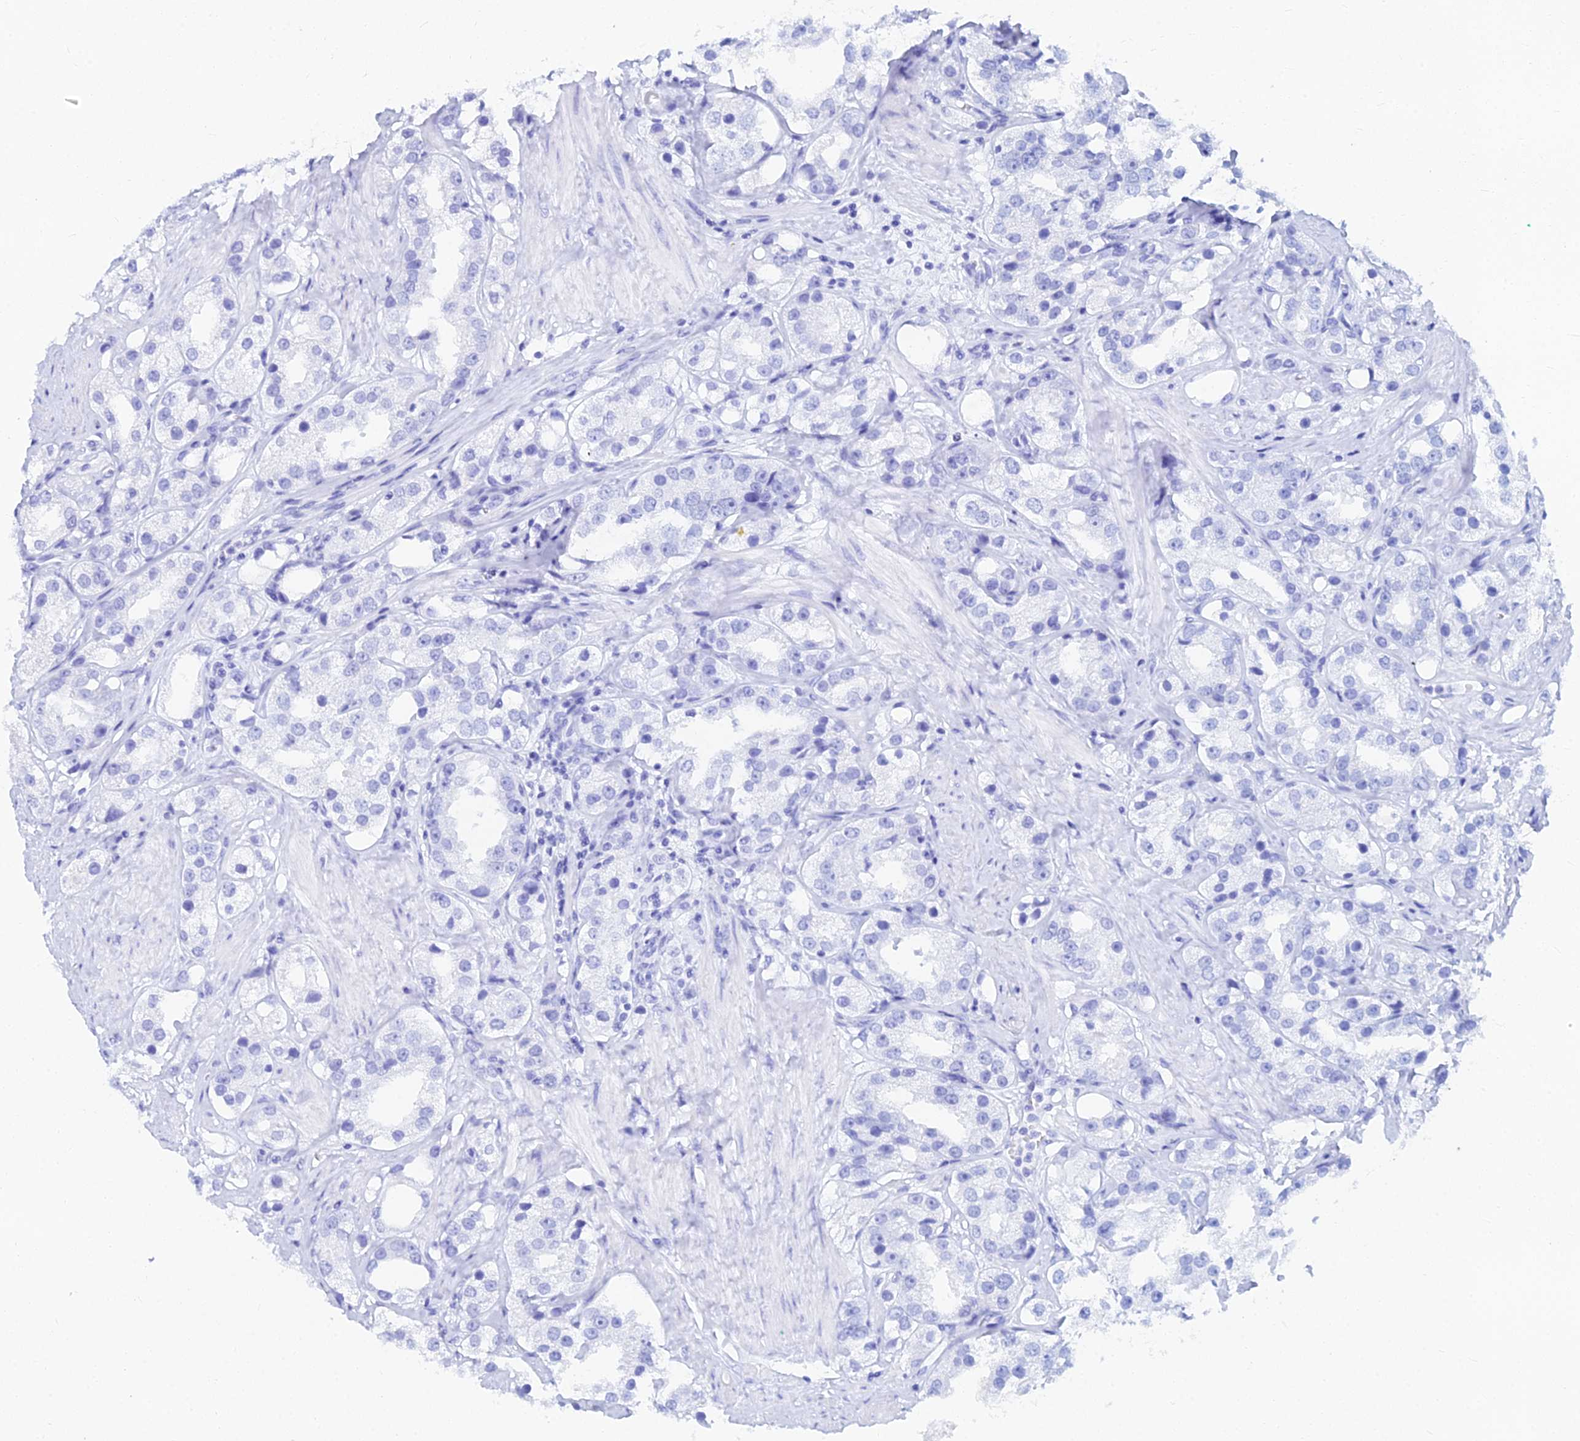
{"staining": {"intensity": "negative", "quantity": "none", "location": "none"}, "tissue": "prostate cancer", "cell_type": "Tumor cells", "image_type": "cancer", "snomed": [{"axis": "morphology", "description": "Adenocarcinoma, NOS"}, {"axis": "topography", "description": "Prostate"}], "caption": "DAB (3,3'-diaminobenzidine) immunohistochemical staining of prostate cancer (adenocarcinoma) shows no significant staining in tumor cells.", "gene": "GOLGA6D", "patient": {"sex": "male", "age": 79}}